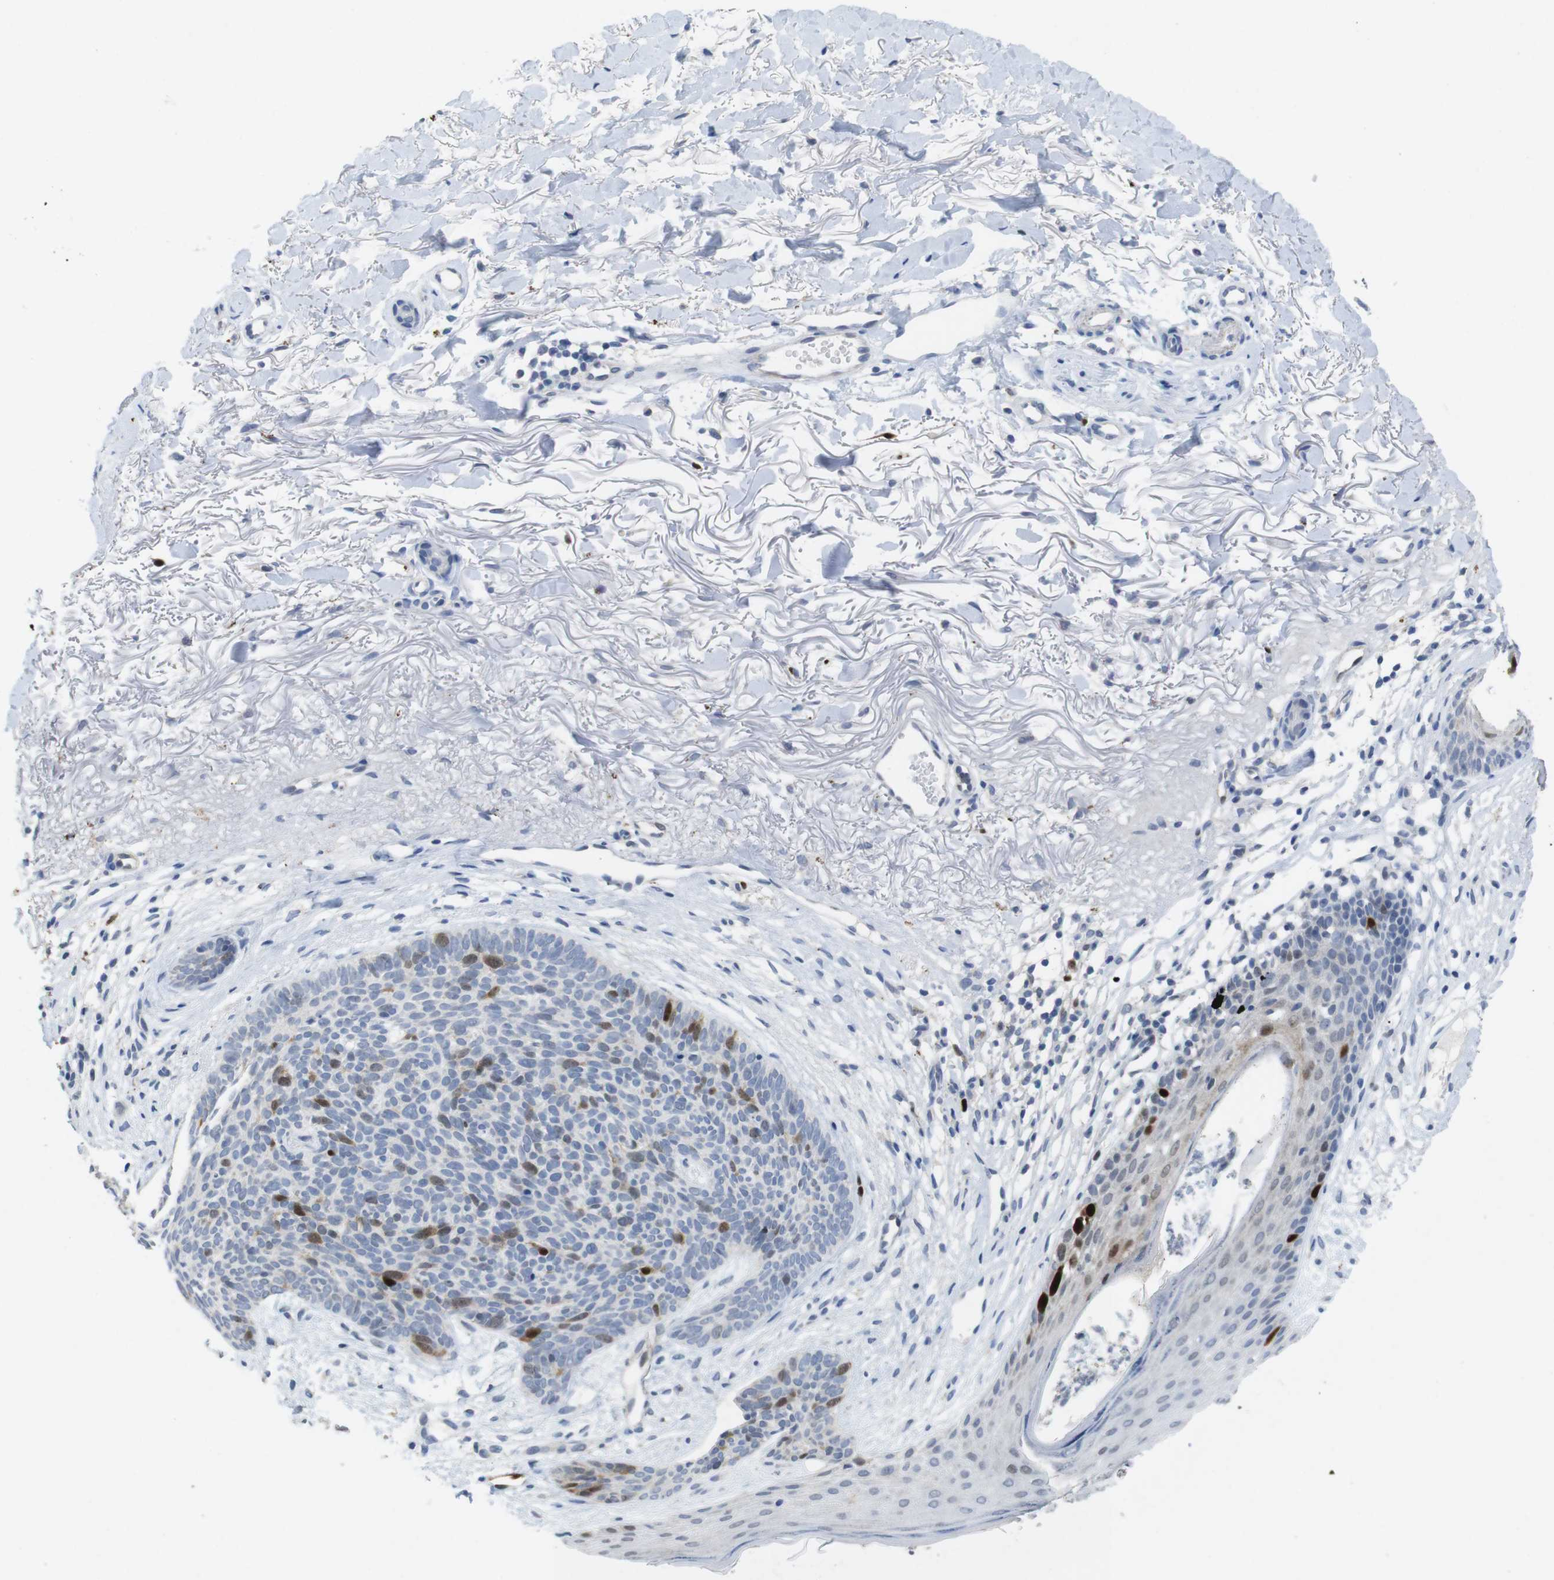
{"staining": {"intensity": "strong", "quantity": "<25%", "location": "nuclear"}, "tissue": "skin cancer", "cell_type": "Tumor cells", "image_type": "cancer", "snomed": [{"axis": "morphology", "description": "Normal tissue, NOS"}, {"axis": "morphology", "description": "Basal cell carcinoma"}, {"axis": "topography", "description": "Skin"}], "caption": "Immunohistochemical staining of human skin cancer exhibits medium levels of strong nuclear protein expression in approximately <25% of tumor cells. (DAB = brown stain, brightfield microscopy at high magnification).", "gene": "KPNA2", "patient": {"sex": "female", "age": 70}}